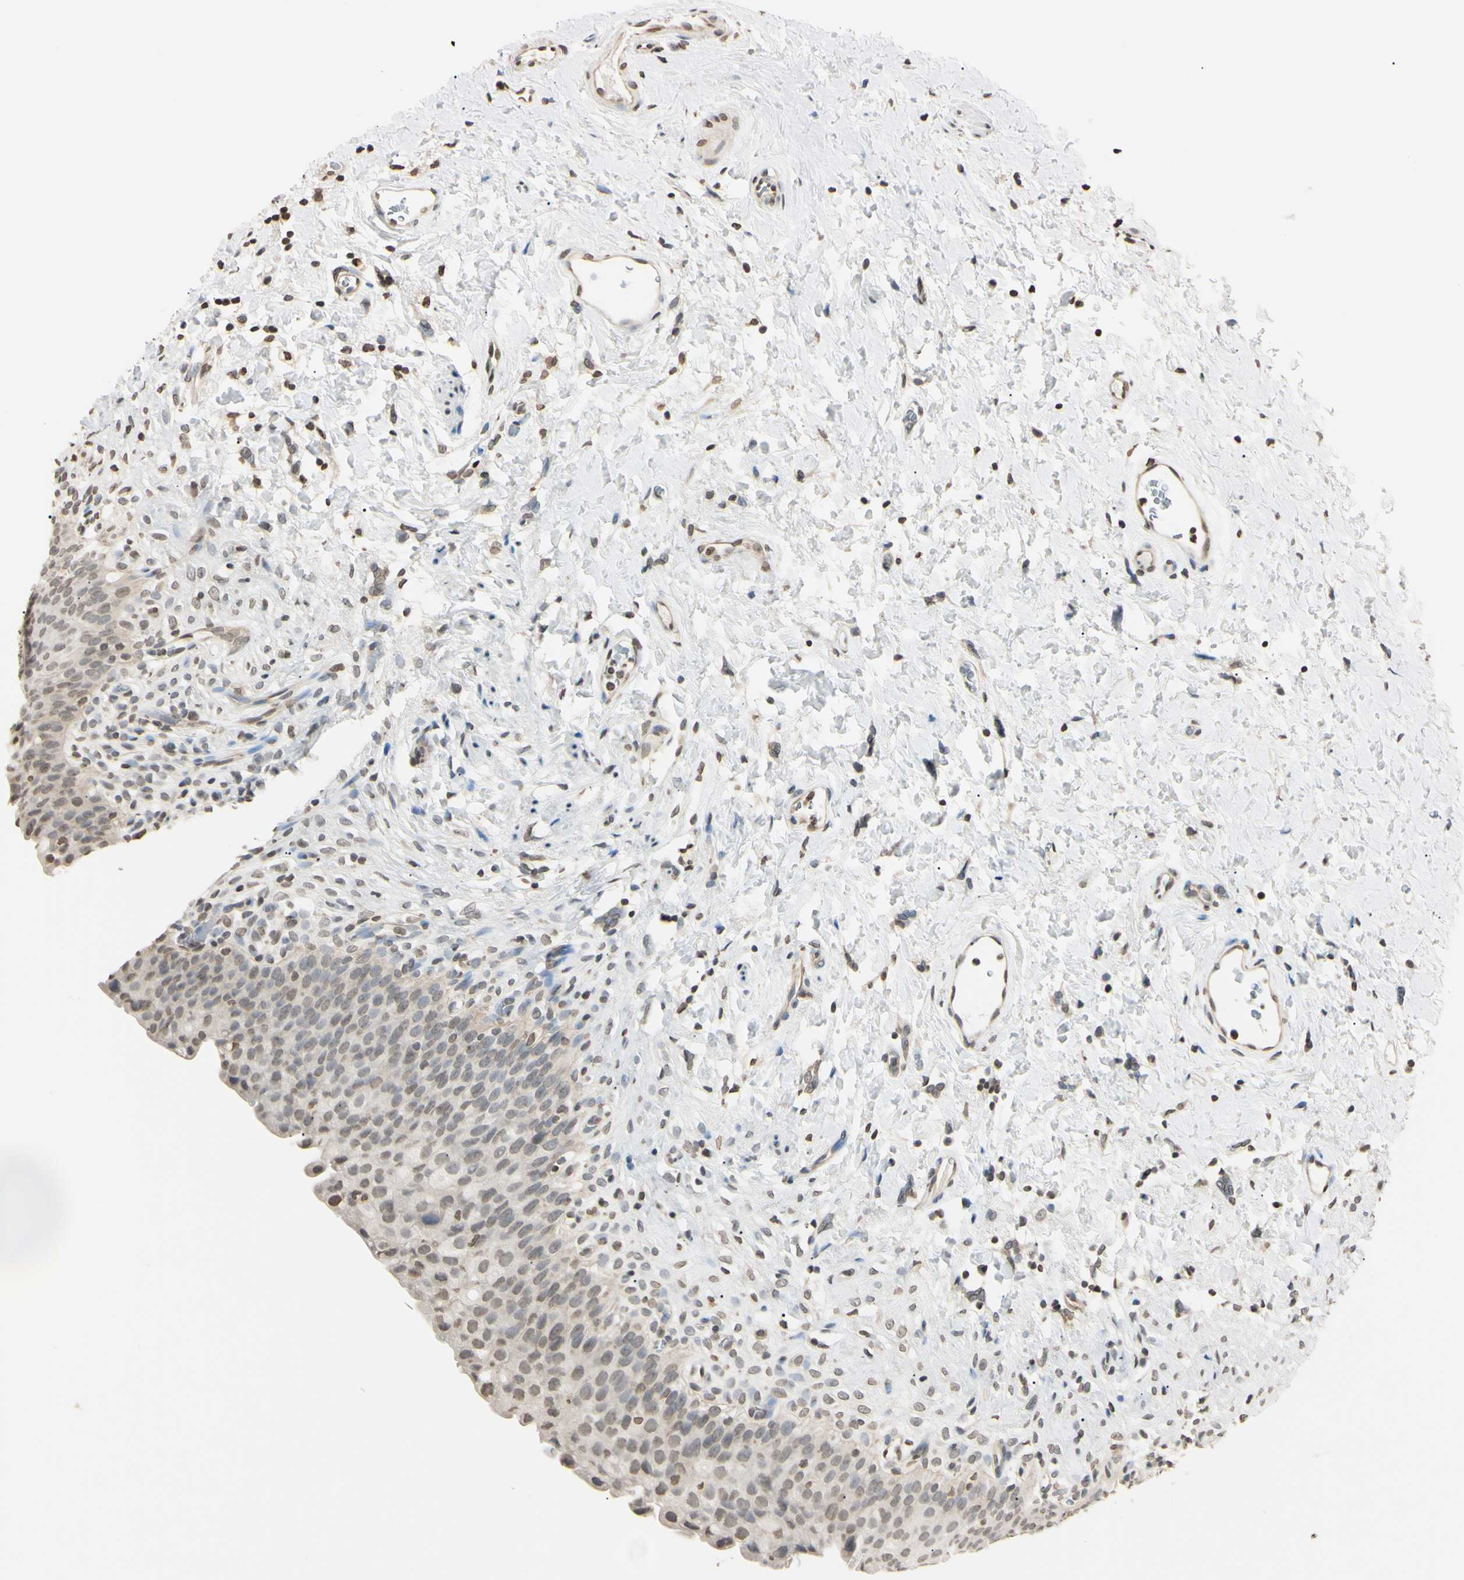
{"staining": {"intensity": "weak", "quantity": "25%-75%", "location": "nuclear"}, "tissue": "urinary bladder", "cell_type": "Urothelial cells", "image_type": "normal", "snomed": [{"axis": "morphology", "description": "Normal tissue, NOS"}, {"axis": "topography", "description": "Urinary bladder"}], "caption": "IHC histopathology image of benign human urinary bladder stained for a protein (brown), which demonstrates low levels of weak nuclear positivity in about 25%-75% of urothelial cells.", "gene": "CDC45", "patient": {"sex": "female", "age": 79}}